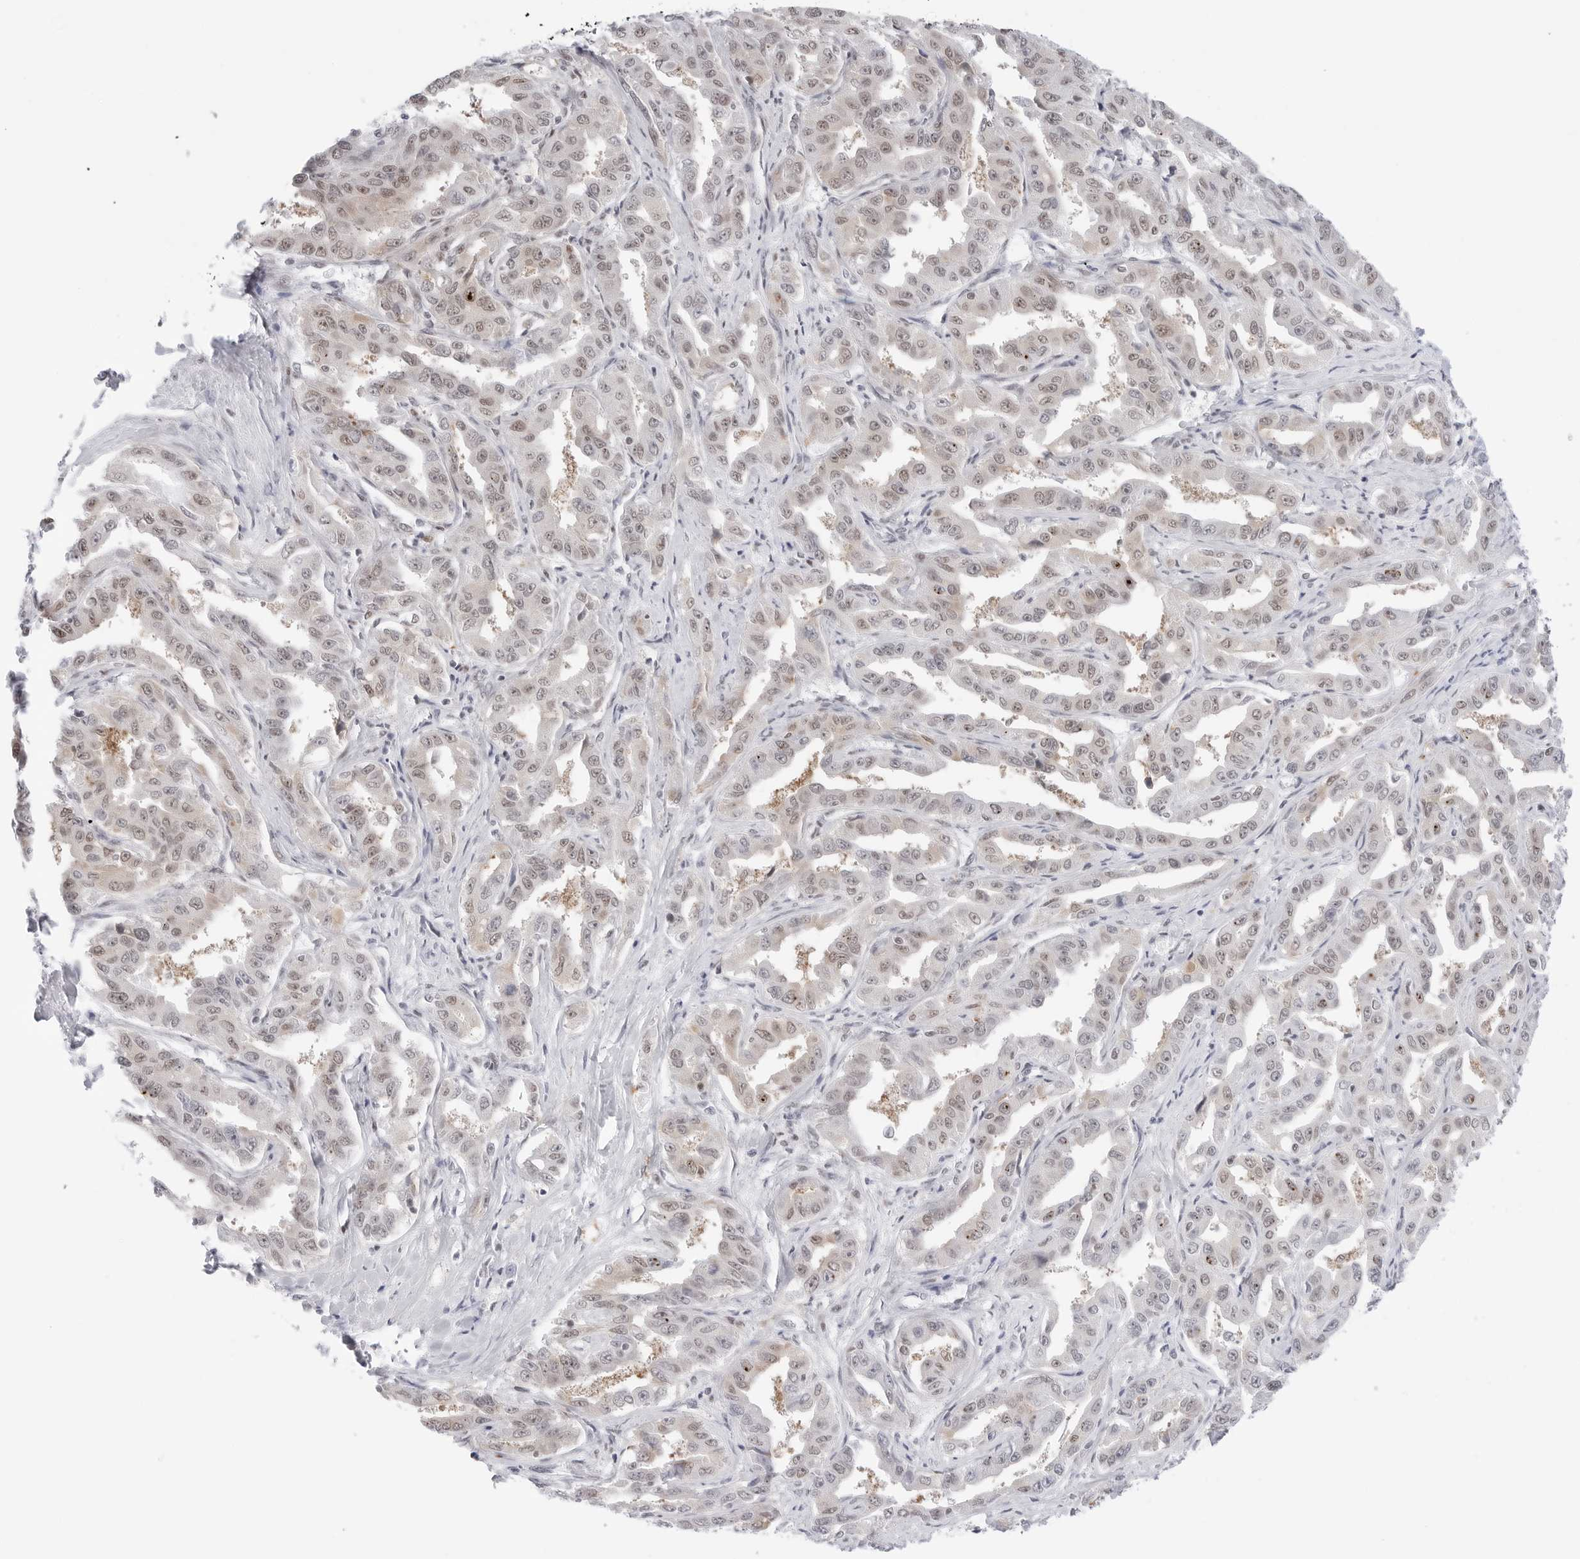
{"staining": {"intensity": "weak", "quantity": "25%-75%", "location": "cytoplasmic/membranous,nuclear"}, "tissue": "liver cancer", "cell_type": "Tumor cells", "image_type": "cancer", "snomed": [{"axis": "morphology", "description": "Cholangiocarcinoma"}, {"axis": "topography", "description": "Liver"}], "caption": "A high-resolution micrograph shows immunohistochemistry (IHC) staining of cholangiocarcinoma (liver), which displays weak cytoplasmic/membranous and nuclear staining in approximately 25%-75% of tumor cells. Nuclei are stained in blue.", "gene": "C1orf162", "patient": {"sex": "male", "age": 59}}